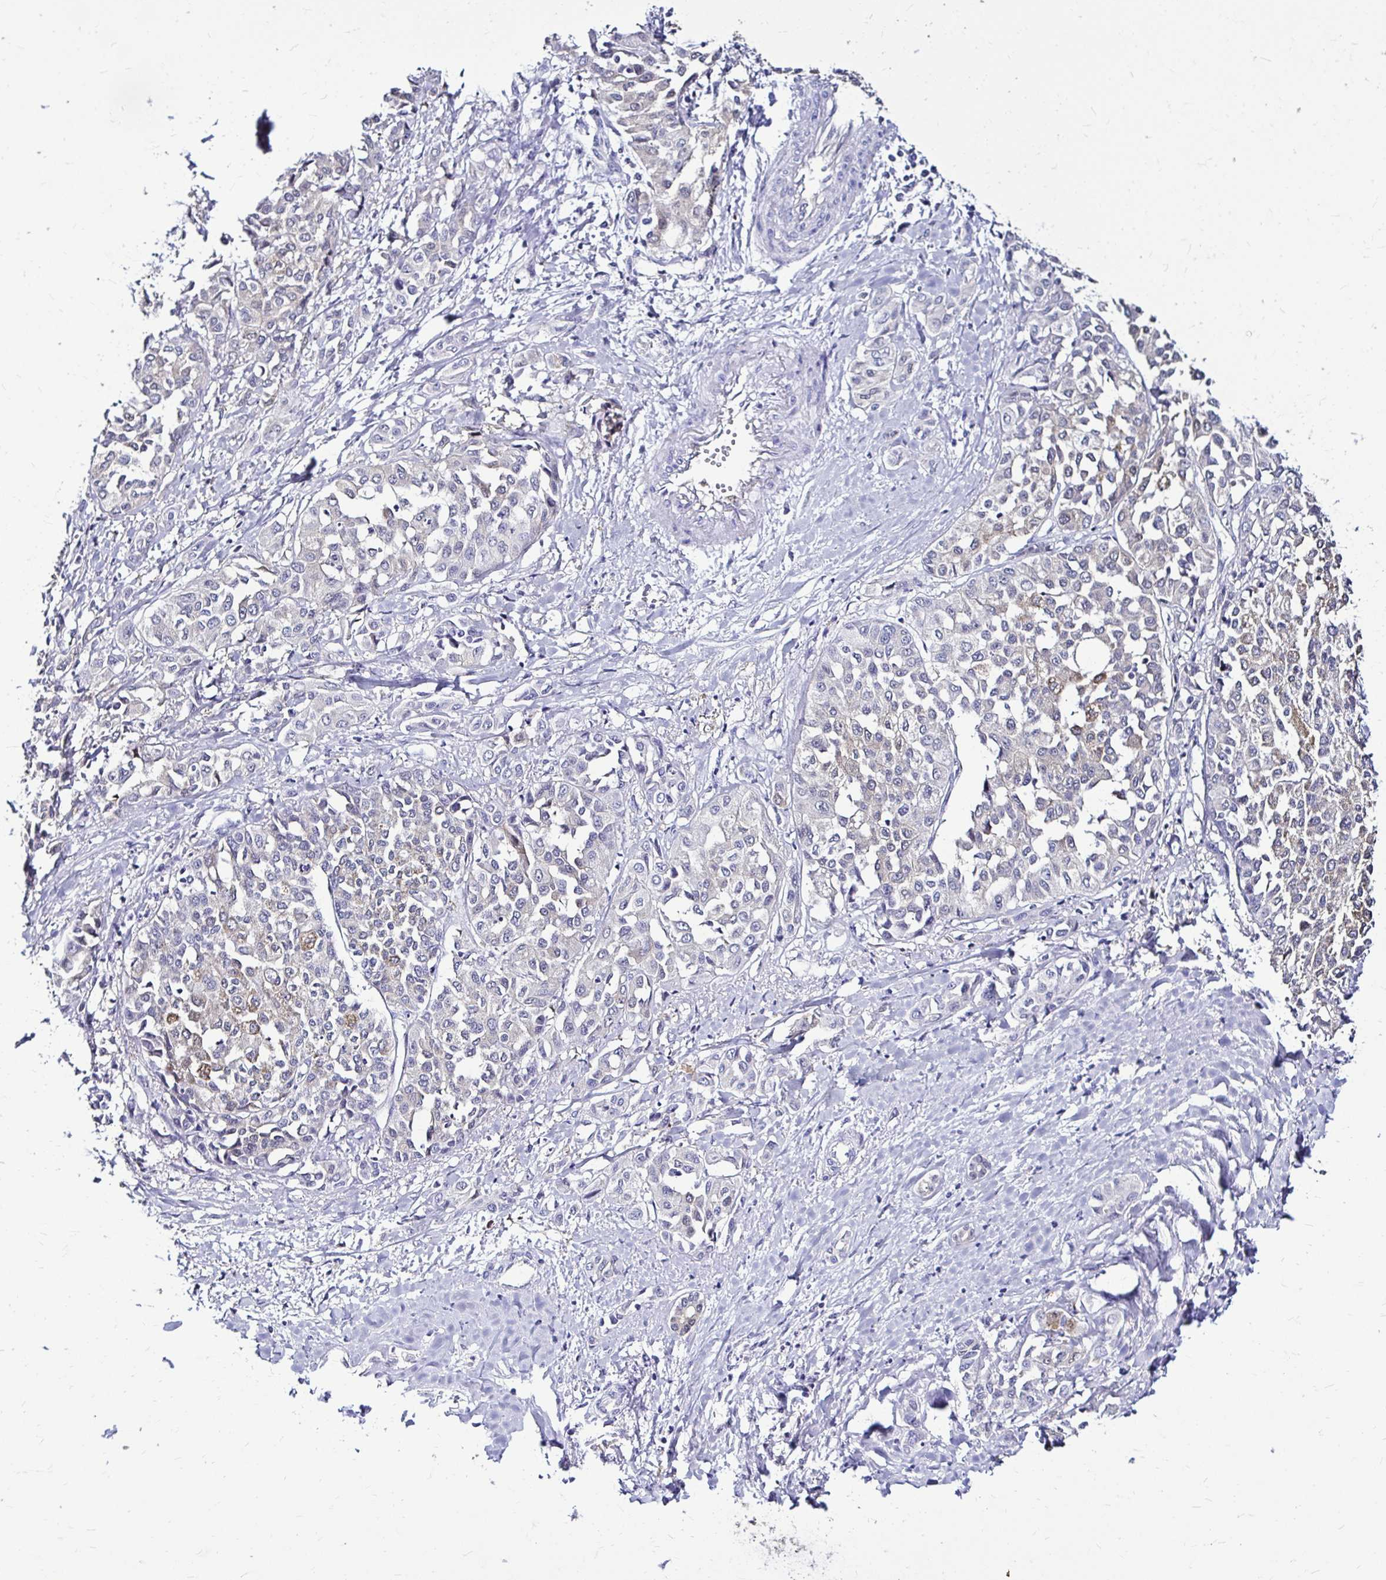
{"staining": {"intensity": "negative", "quantity": "none", "location": "none"}, "tissue": "liver cancer", "cell_type": "Tumor cells", "image_type": "cancer", "snomed": [{"axis": "morphology", "description": "Cholangiocarcinoma"}, {"axis": "topography", "description": "Liver"}], "caption": "This is an immunohistochemistry (IHC) histopathology image of liver cholangiocarcinoma. There is no expression in tumor cells.", "gene": "IDH1", "patient": {"sex": "female", "age": 77}}